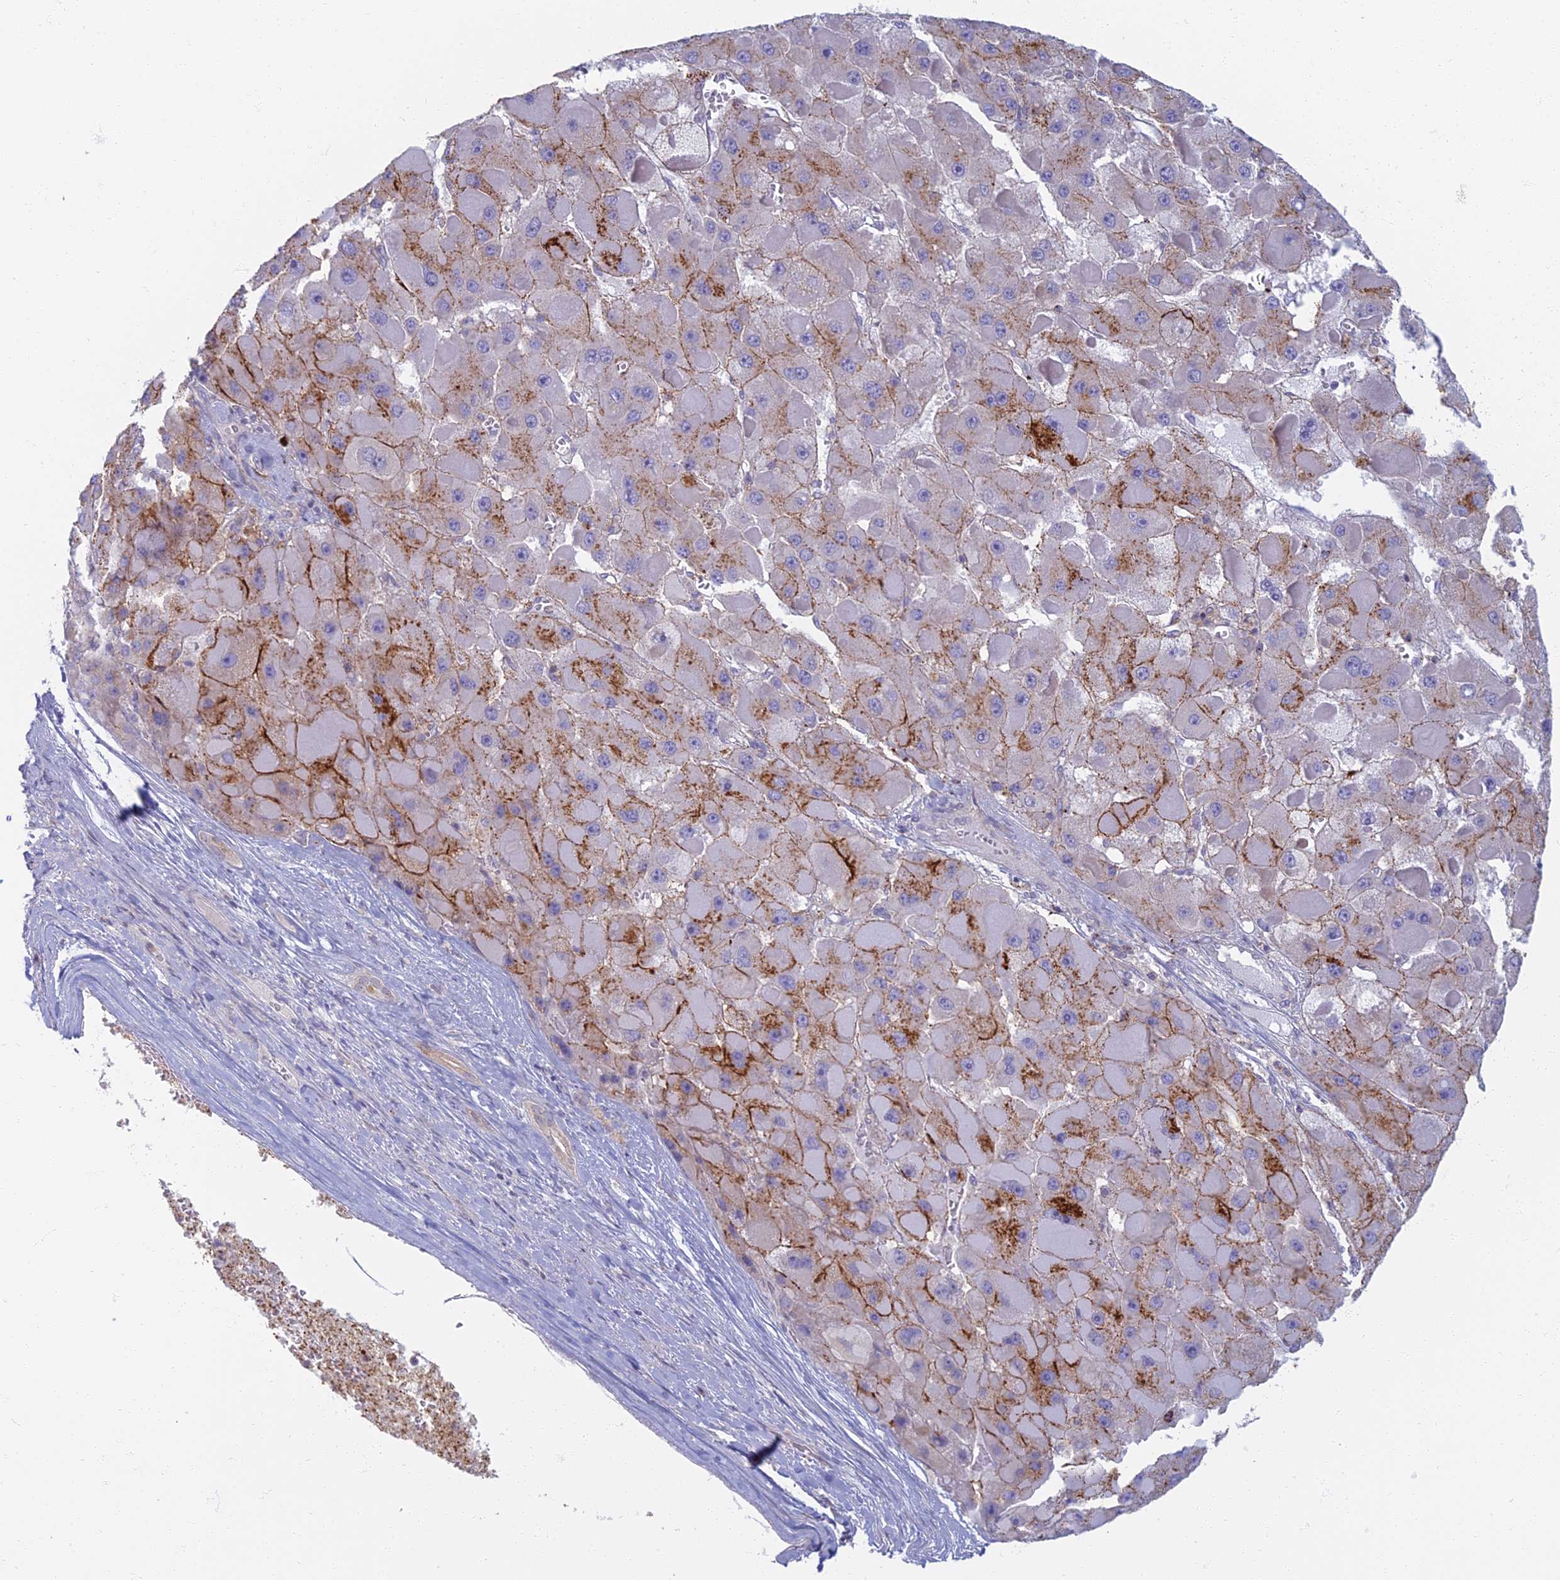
{"staining": {"intensity": "moderate", "quantity": "25%-75%", "location": "cytoplasmic/membranous"}, "tissue": "liver cancer", "cell_type": "Tumor cells", "image_type": "cancer", "snomed": [{"axis": "morphology", "description": "Carcinoma, Hepatocellular, NOS"}, {"axis": "topography", "description": "Liver"}], "caption": "Protein expression analysis of hepatocellular carcinoma (liver) demonstrates moderate cytoplasmic/membranous positivity in approximately 25%-75% of tumor cells. (DAB = brown stain, brightfield microscopy at high magnification).", "gene": "CHMP4B", "patient": {"sex": "female", "age": 73}}